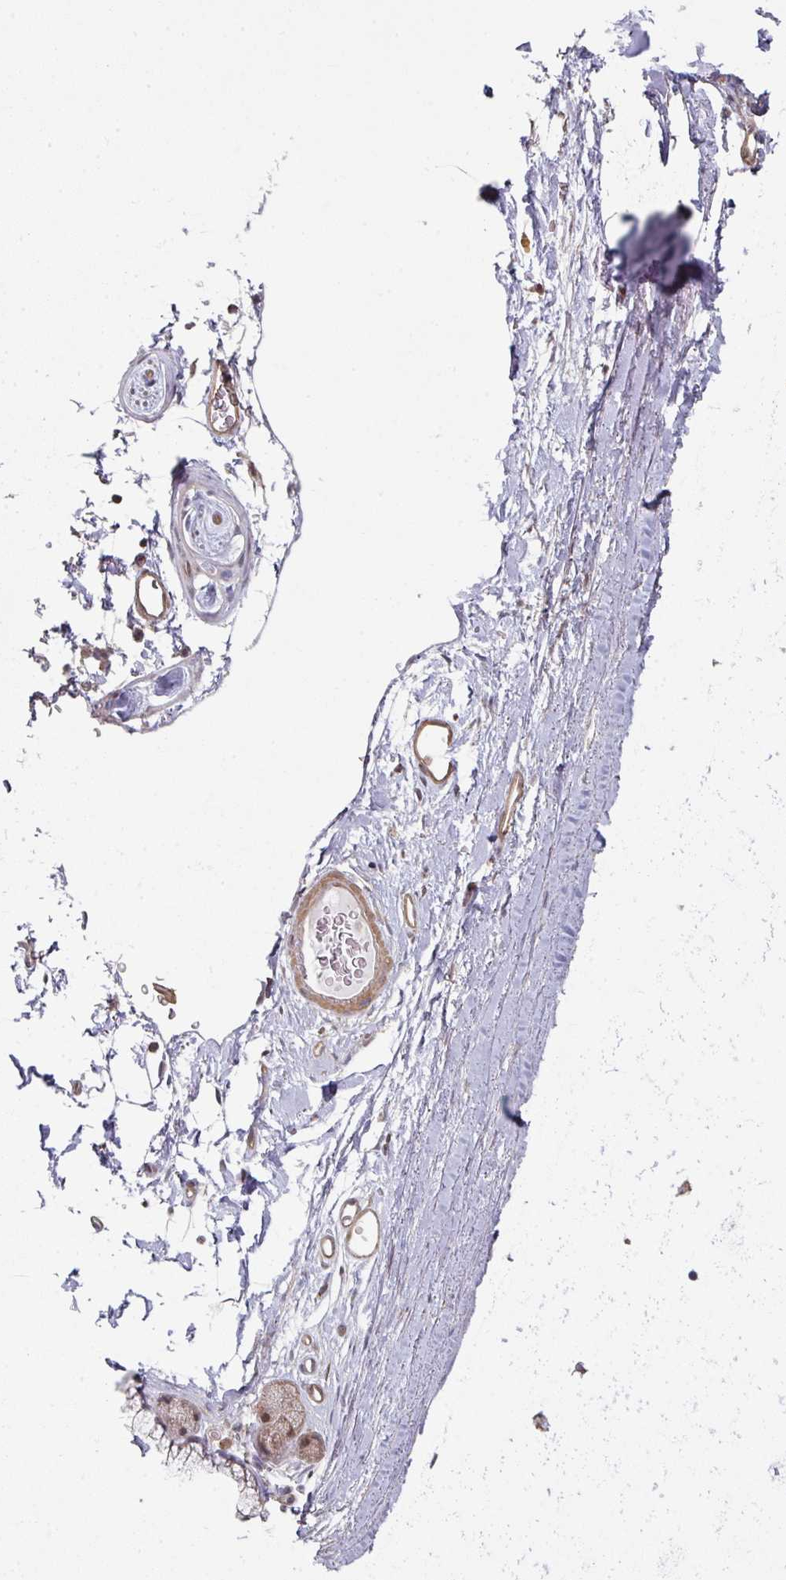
{"staining": {"intensity": "negative", "quantity": "none", "location": "none"}, "tissue": "adipose tissue", "cell_type": "Adipocytes", "image_type": "normal", "snomed": [{"axis": "morphology", "description": "Normal tissue, NOS"}, {"axis": "topography", "description": "Lymph node"}, {"axis": "topography", "description": "Cartilage tissue"}, {"axis": "topography", "description": "Bronchus"}], "caption": "DAB (3,3'-diaminobenzidine) immunohistochemical staining of normal adipose tissue displays no significant expression in adipocytes.", "gene": "PSME3IP1", "patient": {"sex": "female", "age": 70}}